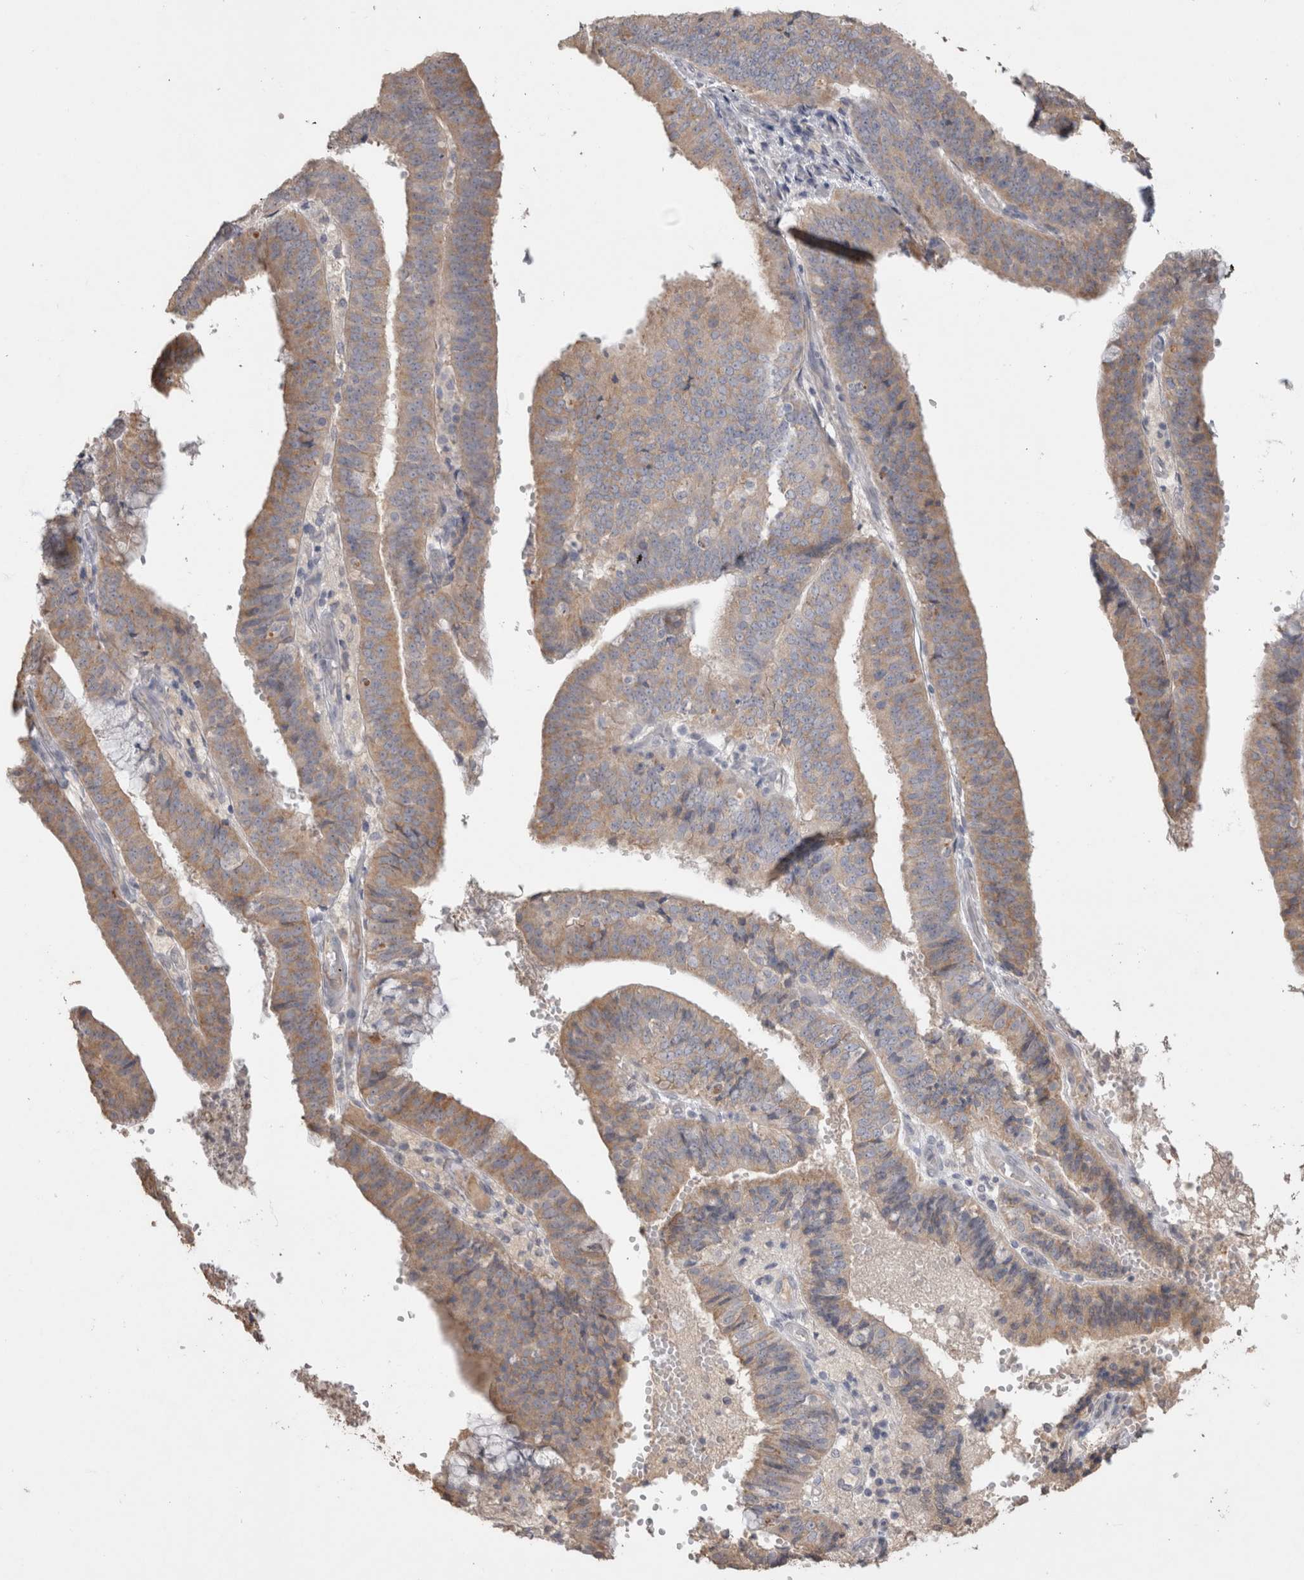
{"staining": {"intensity": "weak", "quantity": ">75%", "location": "cytoplasmic/membranous"}, "tissue": "endometrial cancer", "cell_type": "Tumor cells", "image_type": "cancer", "snomed": [{"axis": "morphology", "description": "Adenocarcinoma, NOS"}, {"axis": "topography", "description": "Endometrium"}], "caption": "Immunohistochemical staining of human adenocarcinoma (endometrial) reveals weak cytoplasmic/membranous protein expression in about >75% of tumor cells. The protein is shown in brown color, while the nuclei are stained blue.", "gene": "NAALADL2", "patient": {"sex": "female", "age": 63}}